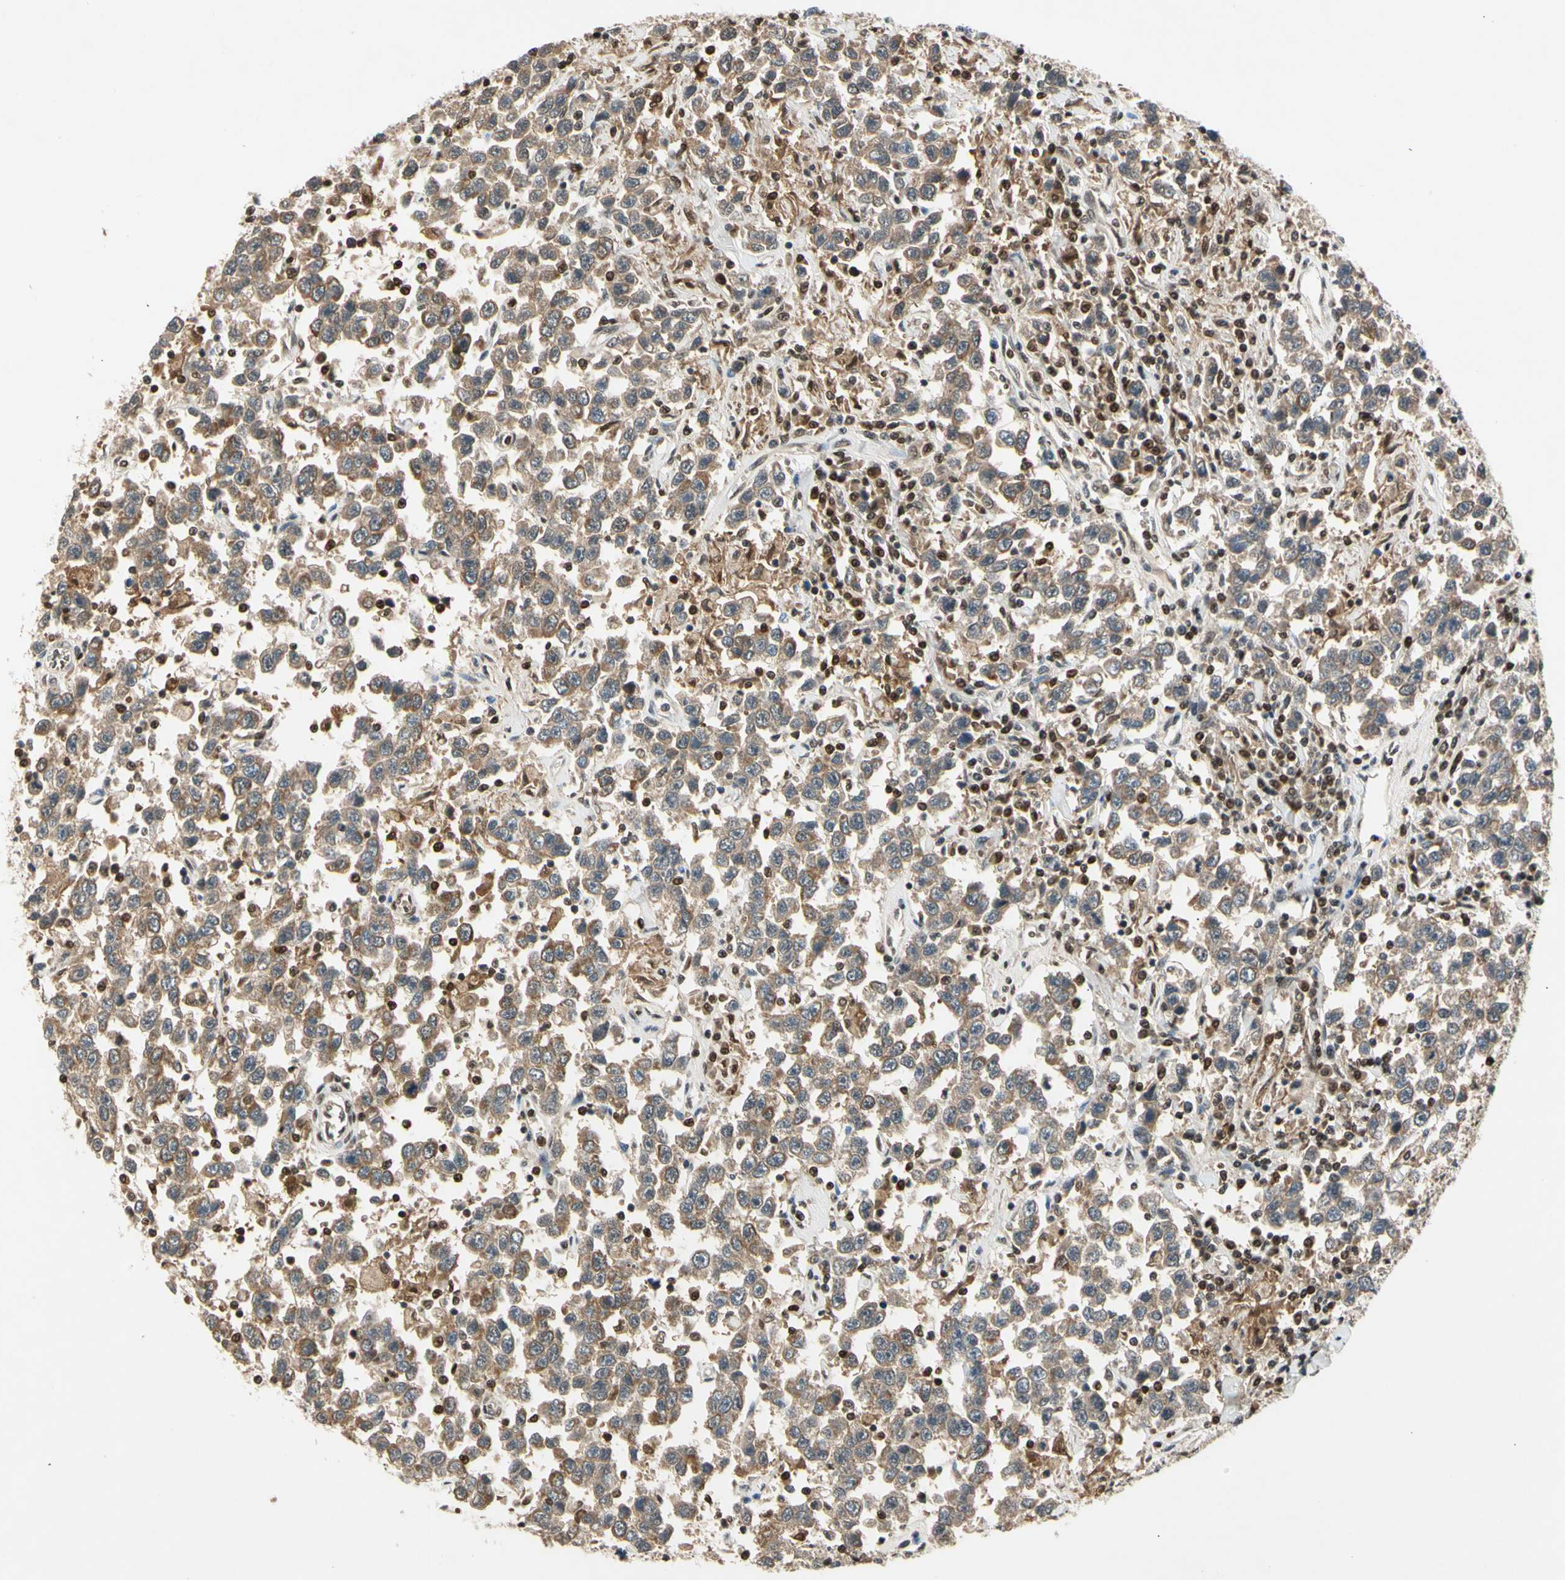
{"staining": {"intensity": "moderate", "quantity": ">75%", "location": "cytoplasmic/membranous"}, "tissue": "testis cancer", "cell_type": "Tumor cells", "image_type": "cancer", "snomed": [{"axis": "morphology", "description": "Seminoma, NOS"}, {"axis": "topography", "description": "Testis"}], "caption": "IHC photomicrograph of neoplastic tissue: human testis cancer (seminoma) stained using IHC shows medium levels of moderate protein expression localized specifically in the cytoplasmic/membranous of tumor cells, appearing as a cytoplasmic/membranous brown color.", "gene": "GSR", "patient": {"sex": "male", "age": 41}}